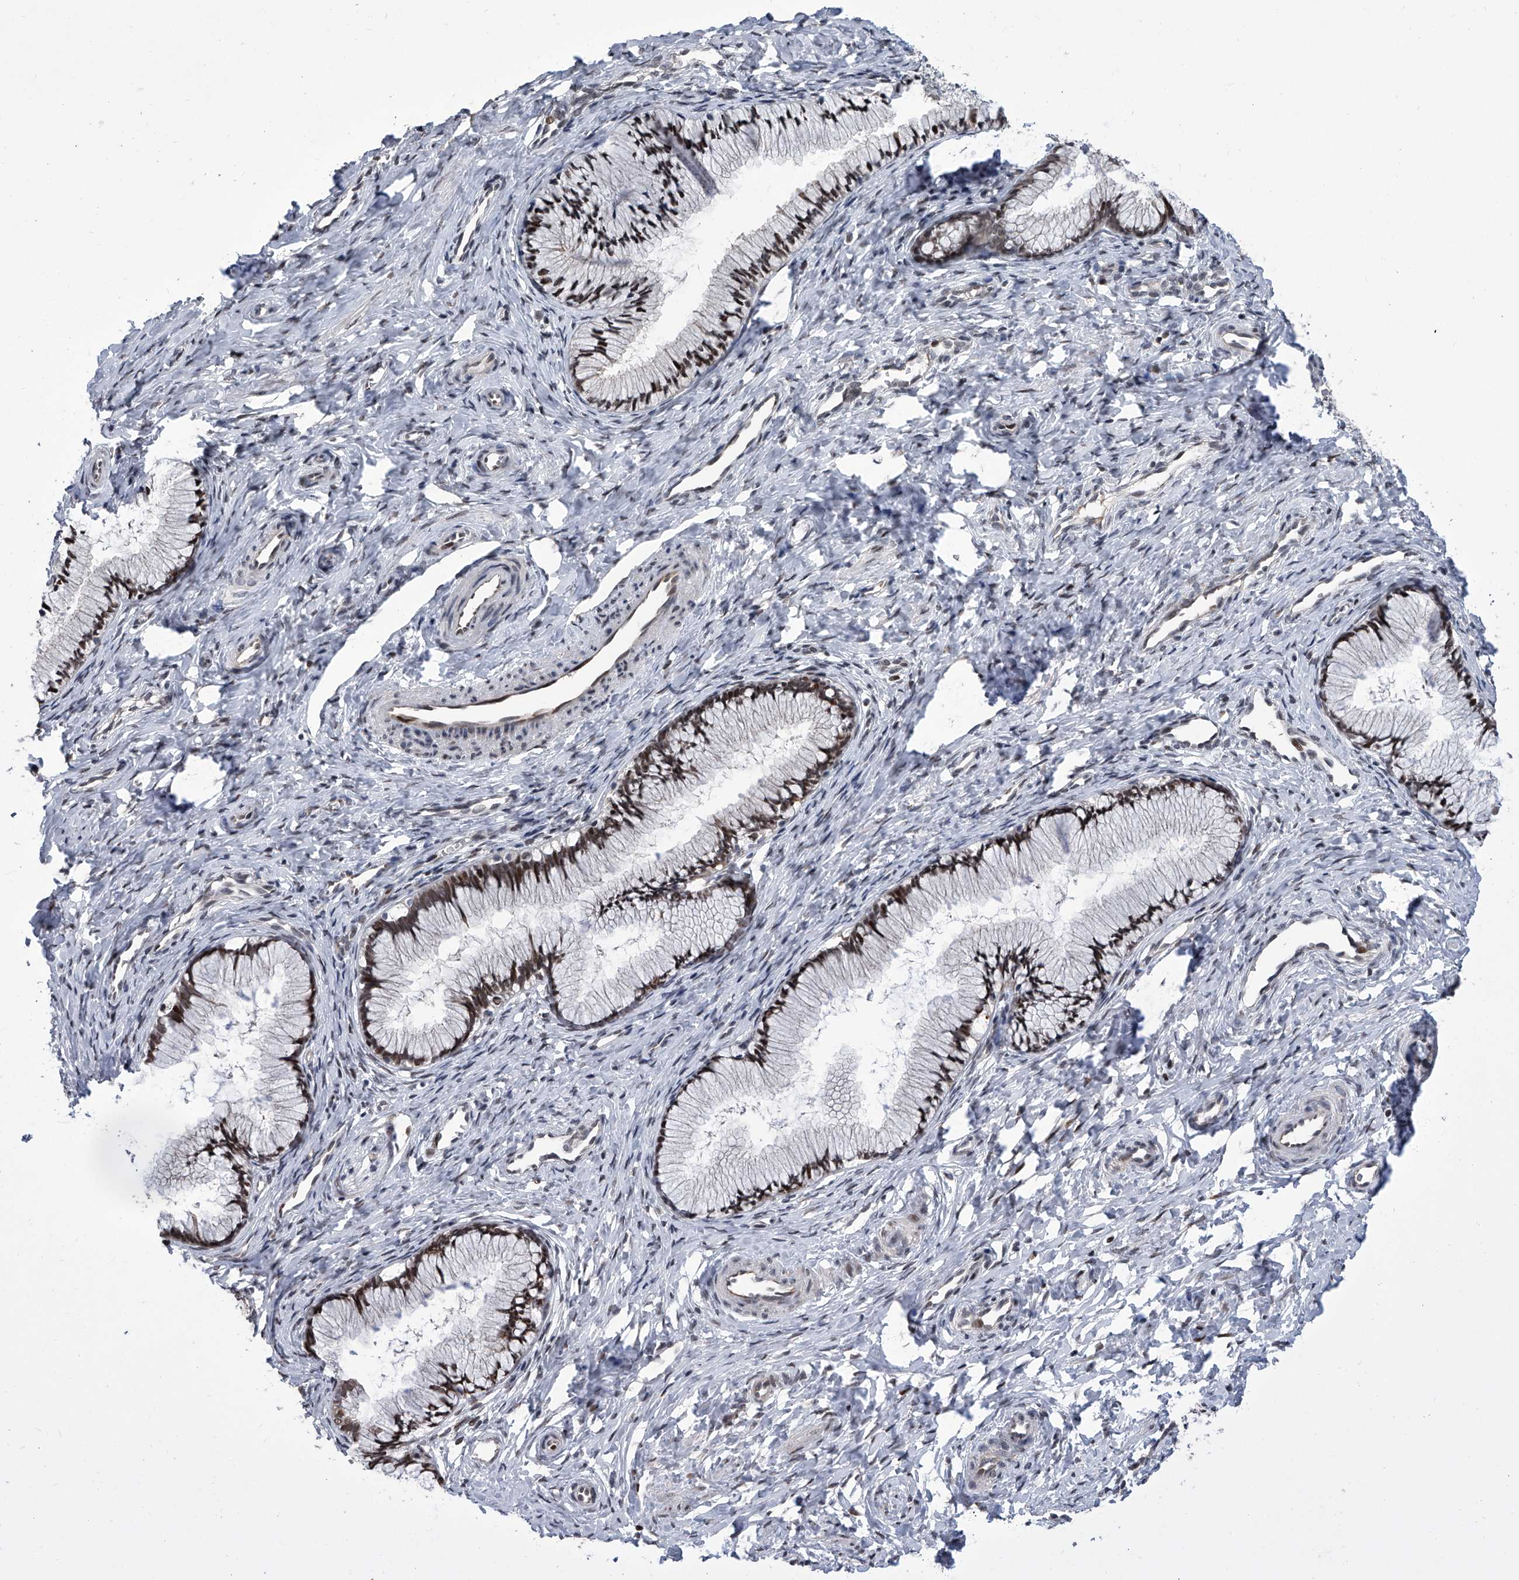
{"staining": {"intensity": "moderate", "quantity": ">75%", "location": "nuclear"}, "tissue": "cervix", "cell_type": "Glandular cells", "image_type": "normal", "snomed": [{"axis": "morphology", "description": "Normal tissue, NOS"}, {"axis": "topography", "description": "Cervix"}], "caption": "IHC image of normal human cervix stained for a protein (brown), which exhibits medium levels of moderate nuclear staining in about >75% of glandular cells.", "gene": "ZNF426", "patient": {"sex": "female", "age": 27}}